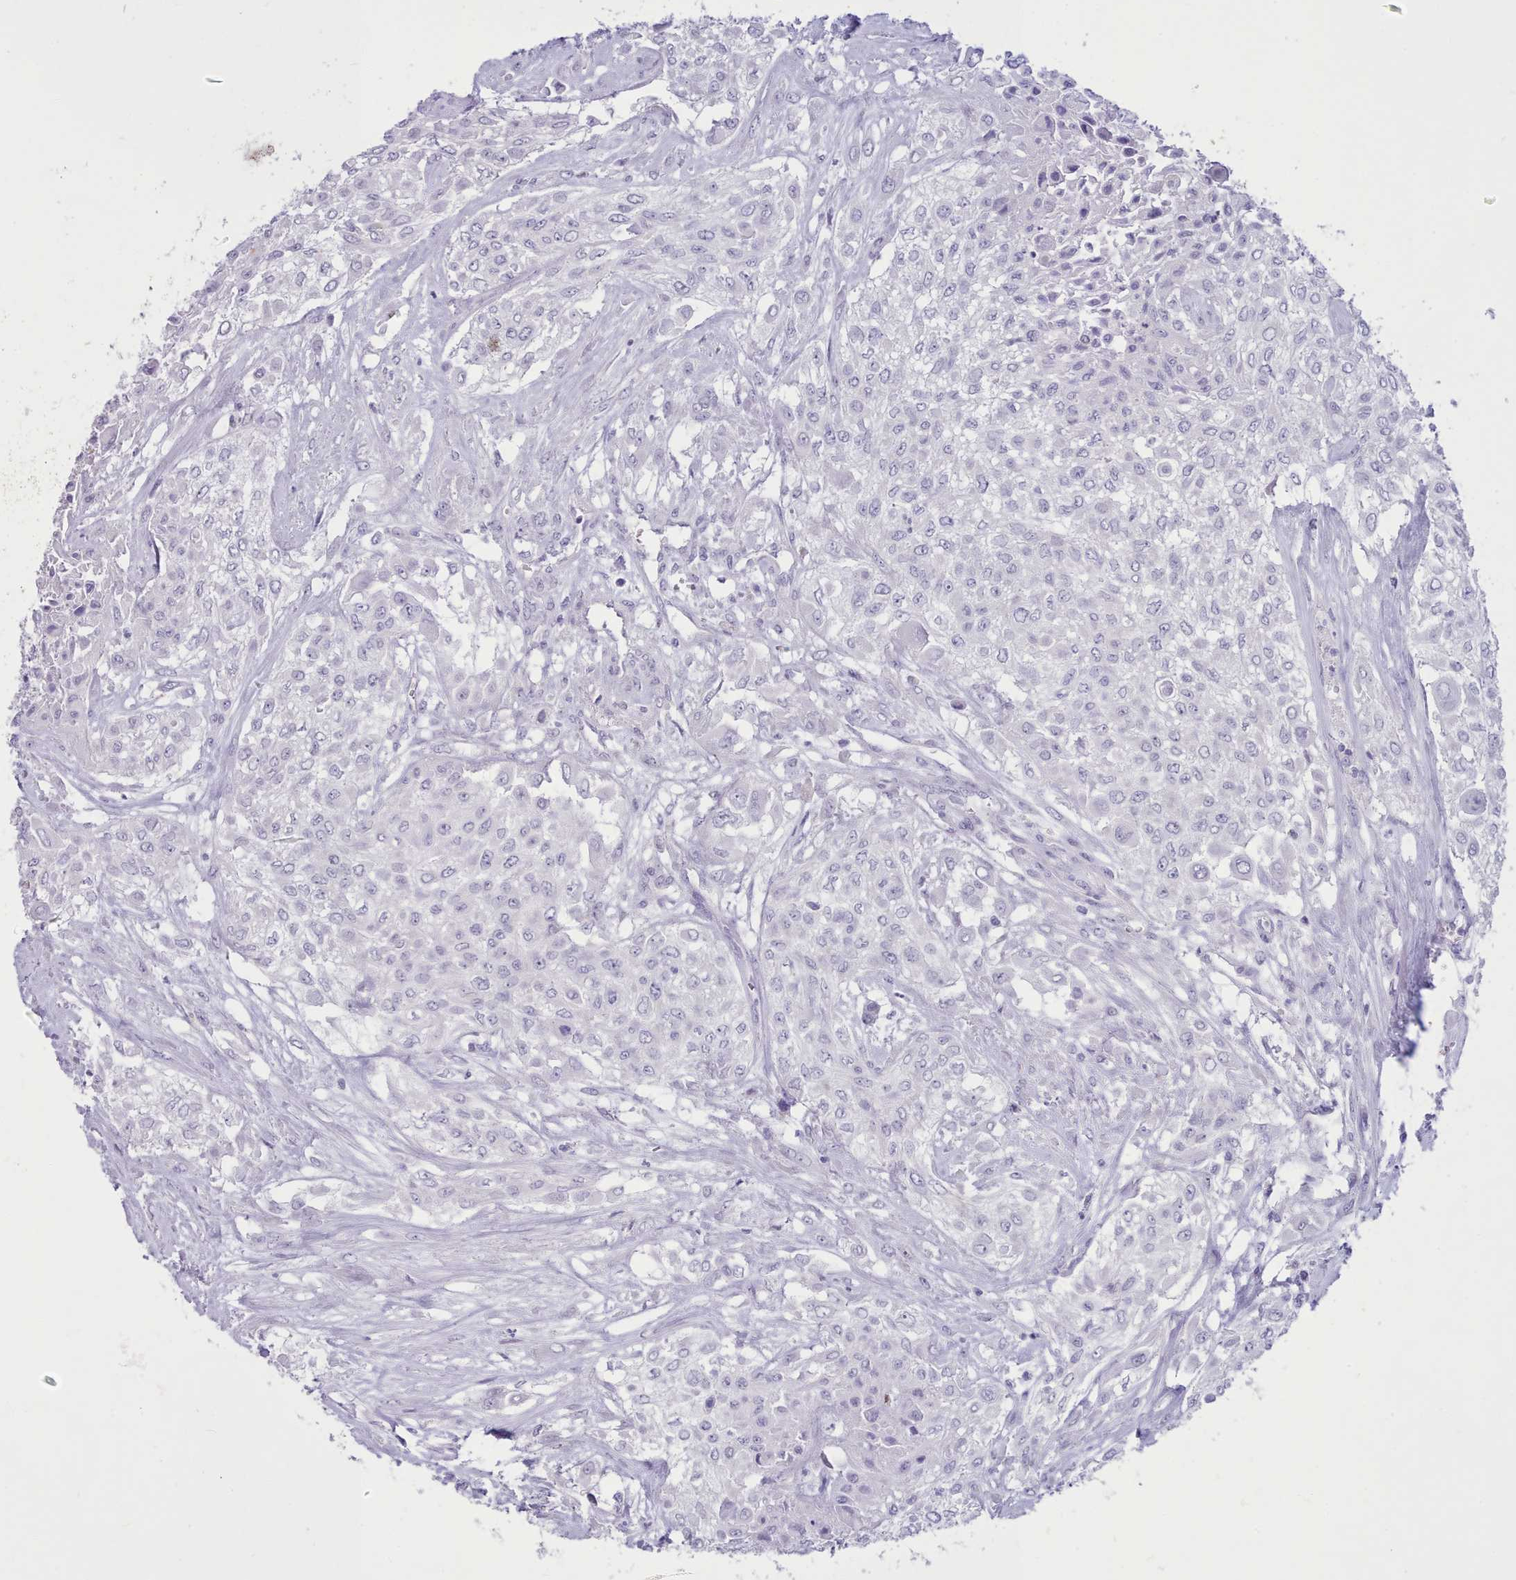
{"staining": {"intensity": "negative", "quantity": "none", "location": "none"}, "tissue": "urothelial cancer", "cell_type": "Tumor cells", "image_type": "cancer", "snomed": [{"axis": "morphology", "description": "Urothelial carcinoma, High grade"}, {"axis": "topography", "description": "Urinary bladder"}], "caption": "Immunohistochemical staining of urothelial cancer shows no significant positivity in tumor cells.", "gene": "TMEM253", "patient": {"sex": "male", "age": 67}}